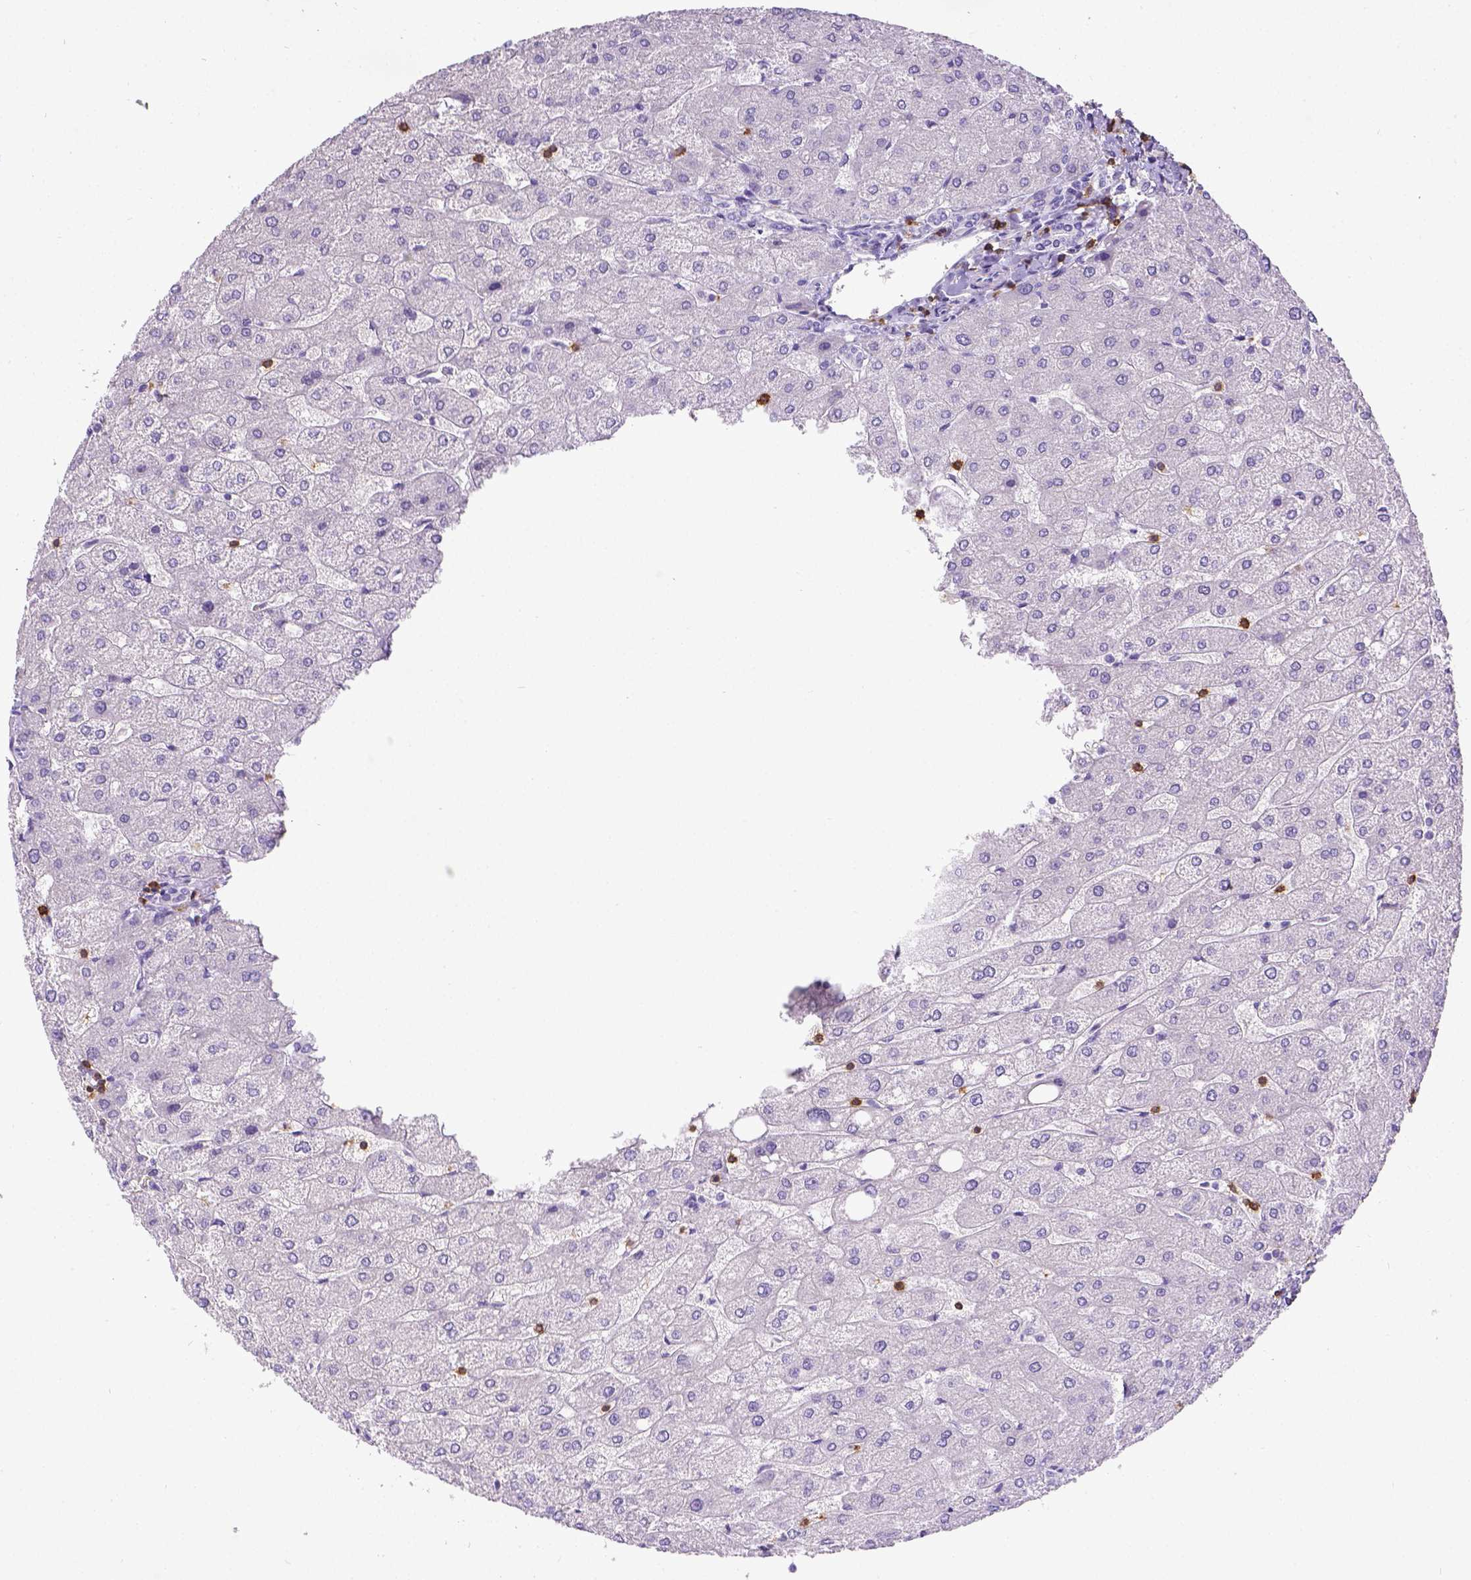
{"staining": {"intensity": "negative", "quantity": "none", "location": "none"}, "tissue": "liver", "cell_type": "Cholangiocytes", "image_type": "normal", "snomed": [{"axis": "morphology", "description": "Normal tissue, NOS"}, {"axis": "topography", "description": "Liver"}], "caption": "This is an immunohistochemistry (IHC) photomicrograph of benign liver. There is no staining in cholangiocytes.", "gene": "CD3E", "patient": {"sex": "male", "age": 67}}